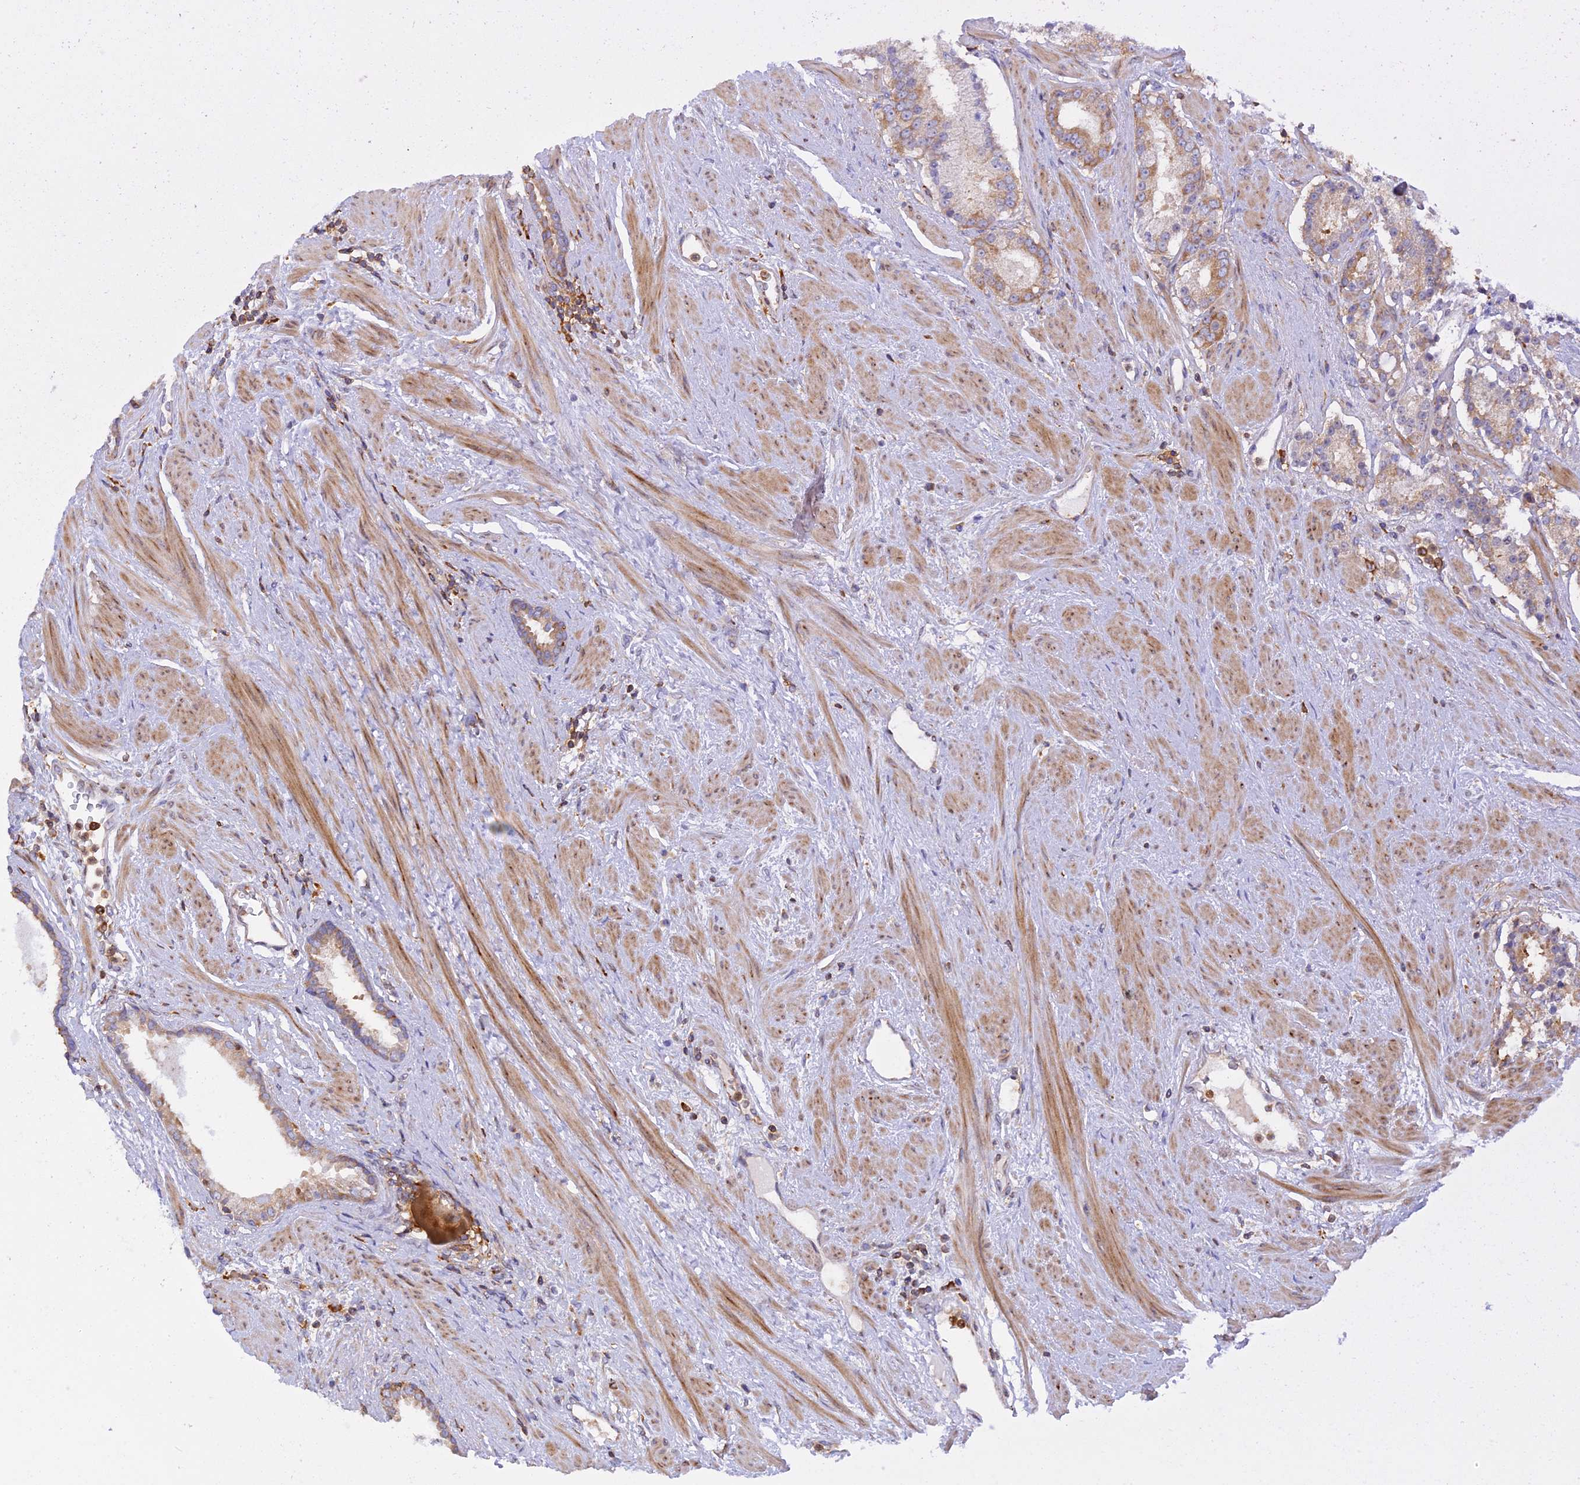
{"staining": {"intensity": "moderate", "quantity": "25%-75%", "location": "cytoplasmic/membranous"}, "tissue": "prostate cancer", "cell_type": "Tumor cells", "image_type": "cancer", "snomed": [{"axis": "morphology", "description": "Adenocarcinoma, Low grade"}, {"axis": "topography", "description": "Prostate"}], "caption": "Protein staining of prostate cancer (low-grade adenocarcinoma) tissue exhibits moderate cytoplasmic/membranous positivity in about 25%-75% of tumor cells.", "gene": "GMIP", "patient": {"sex": "male", "age": 59}}